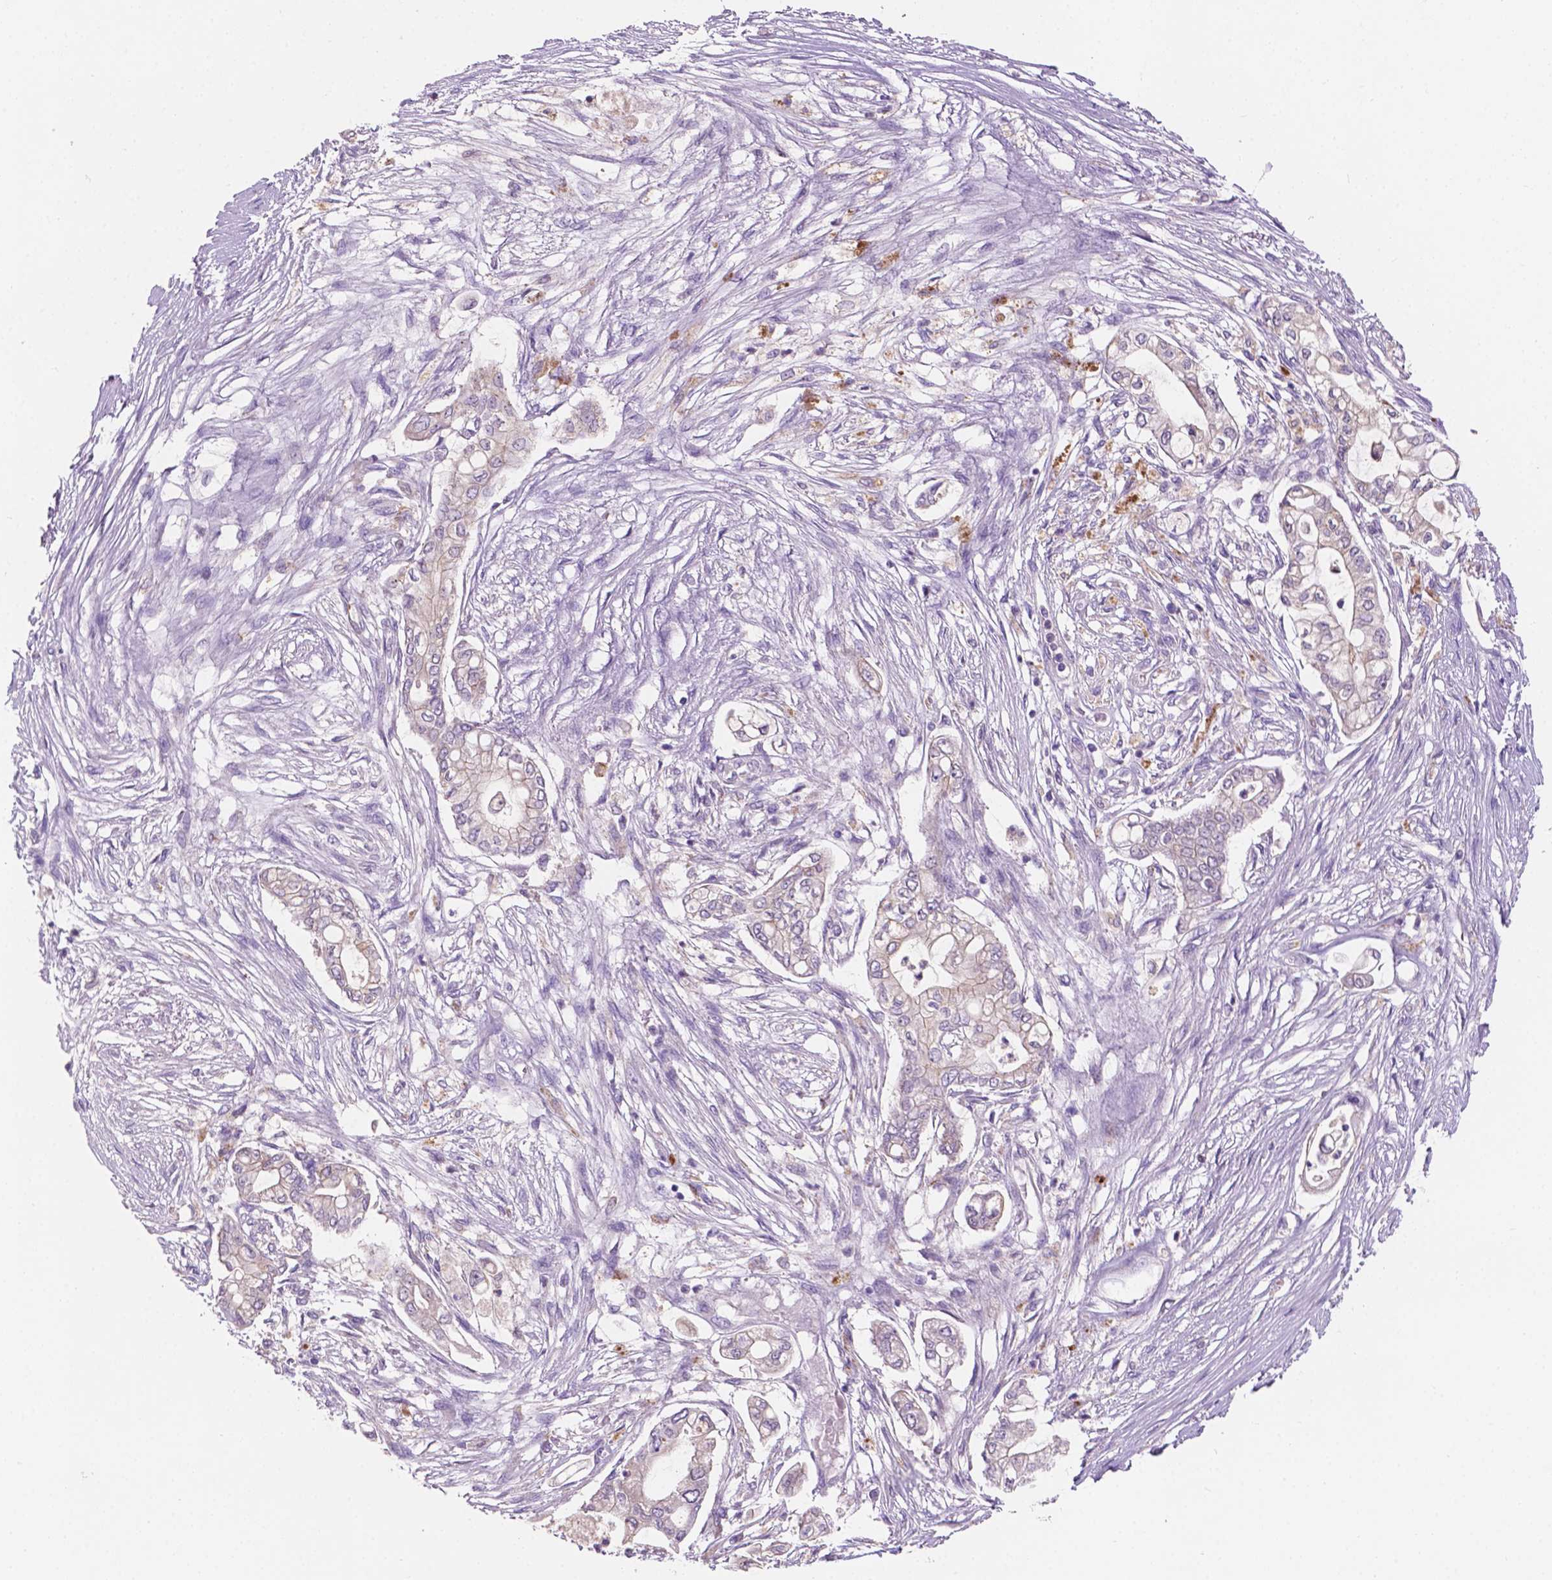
{"staining": {"intensity": "negative", "quantity": "none", "location": "none"}, "tissue": "pancreatic cancer", "cell_type": "Tumor cells", "image_type": "cancer", "snomed": [{"axis": "morphology", "description": "Adenocarcinoma, NOS"}, {"axis": "topography", "description": "Pancreas"}], "caption": "High magnification brightfield microscopy of pancreatic adenocarcinoma stained with DAB (3,3'-diaminobenzidine) (brown) and counterstained with hematoxylin (blue): tumor cells show no significant positivity.", "gene": "IREB2", "patient": {"sex": "female", "age": 69}}